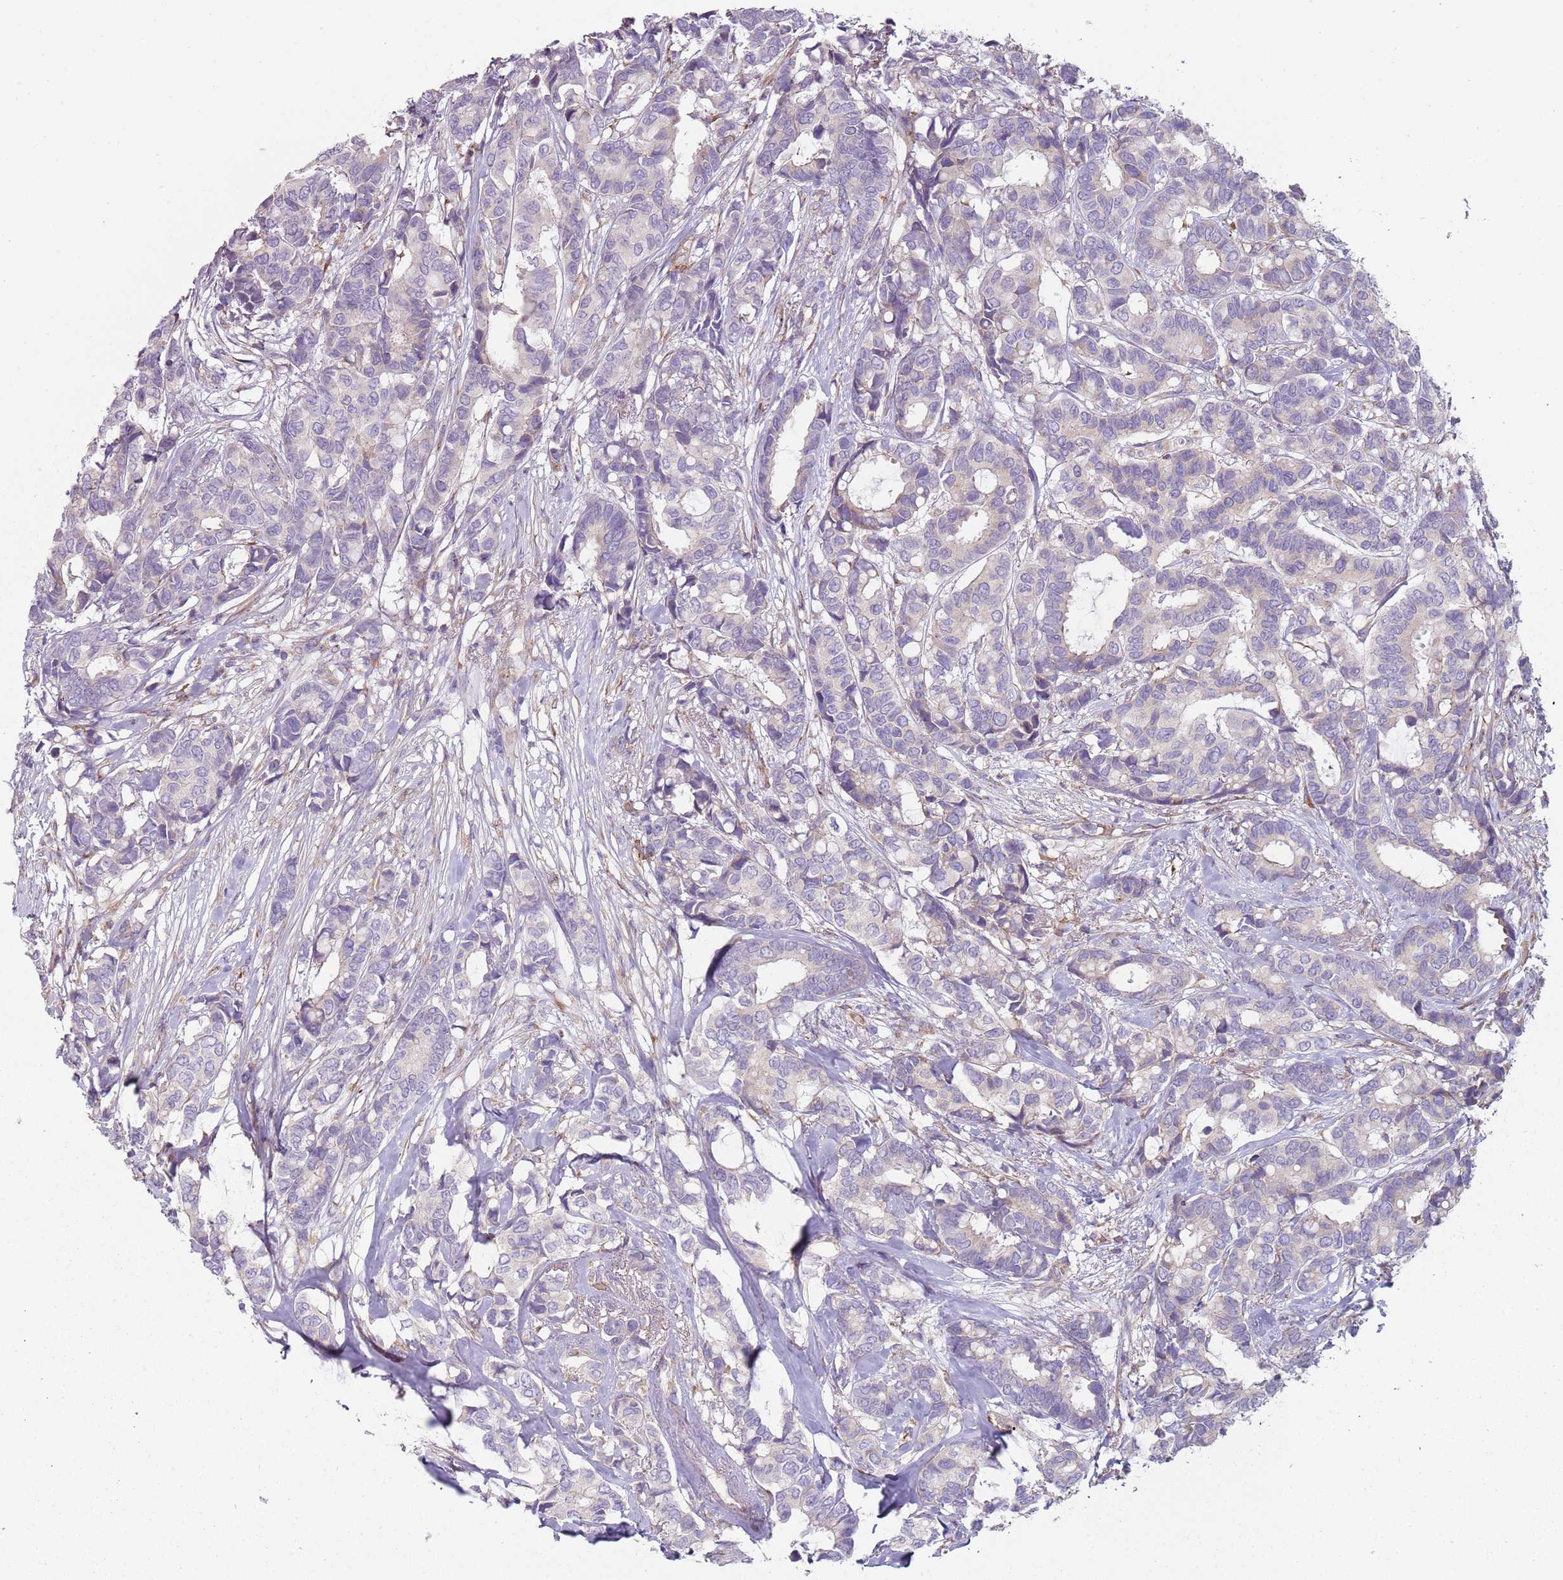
{"staining": {"intensity": "negative", "quantity": "none", "location": "none"}, "tissue": "breast cancer", "cell_type": "Tumor cells", "image_type": "cancer", "snomed": [{"axis": "morphology", "description": "Duct carcinoma"}, {"axis": "topography", "description": "Breast"}], "caption": "Immunohistochemistry of breast cancer (intraductal carcinoma) reveals no staining in tumor cells.", "gene": "SPATA2", "patient": {"sex": "female", "age": 87}}